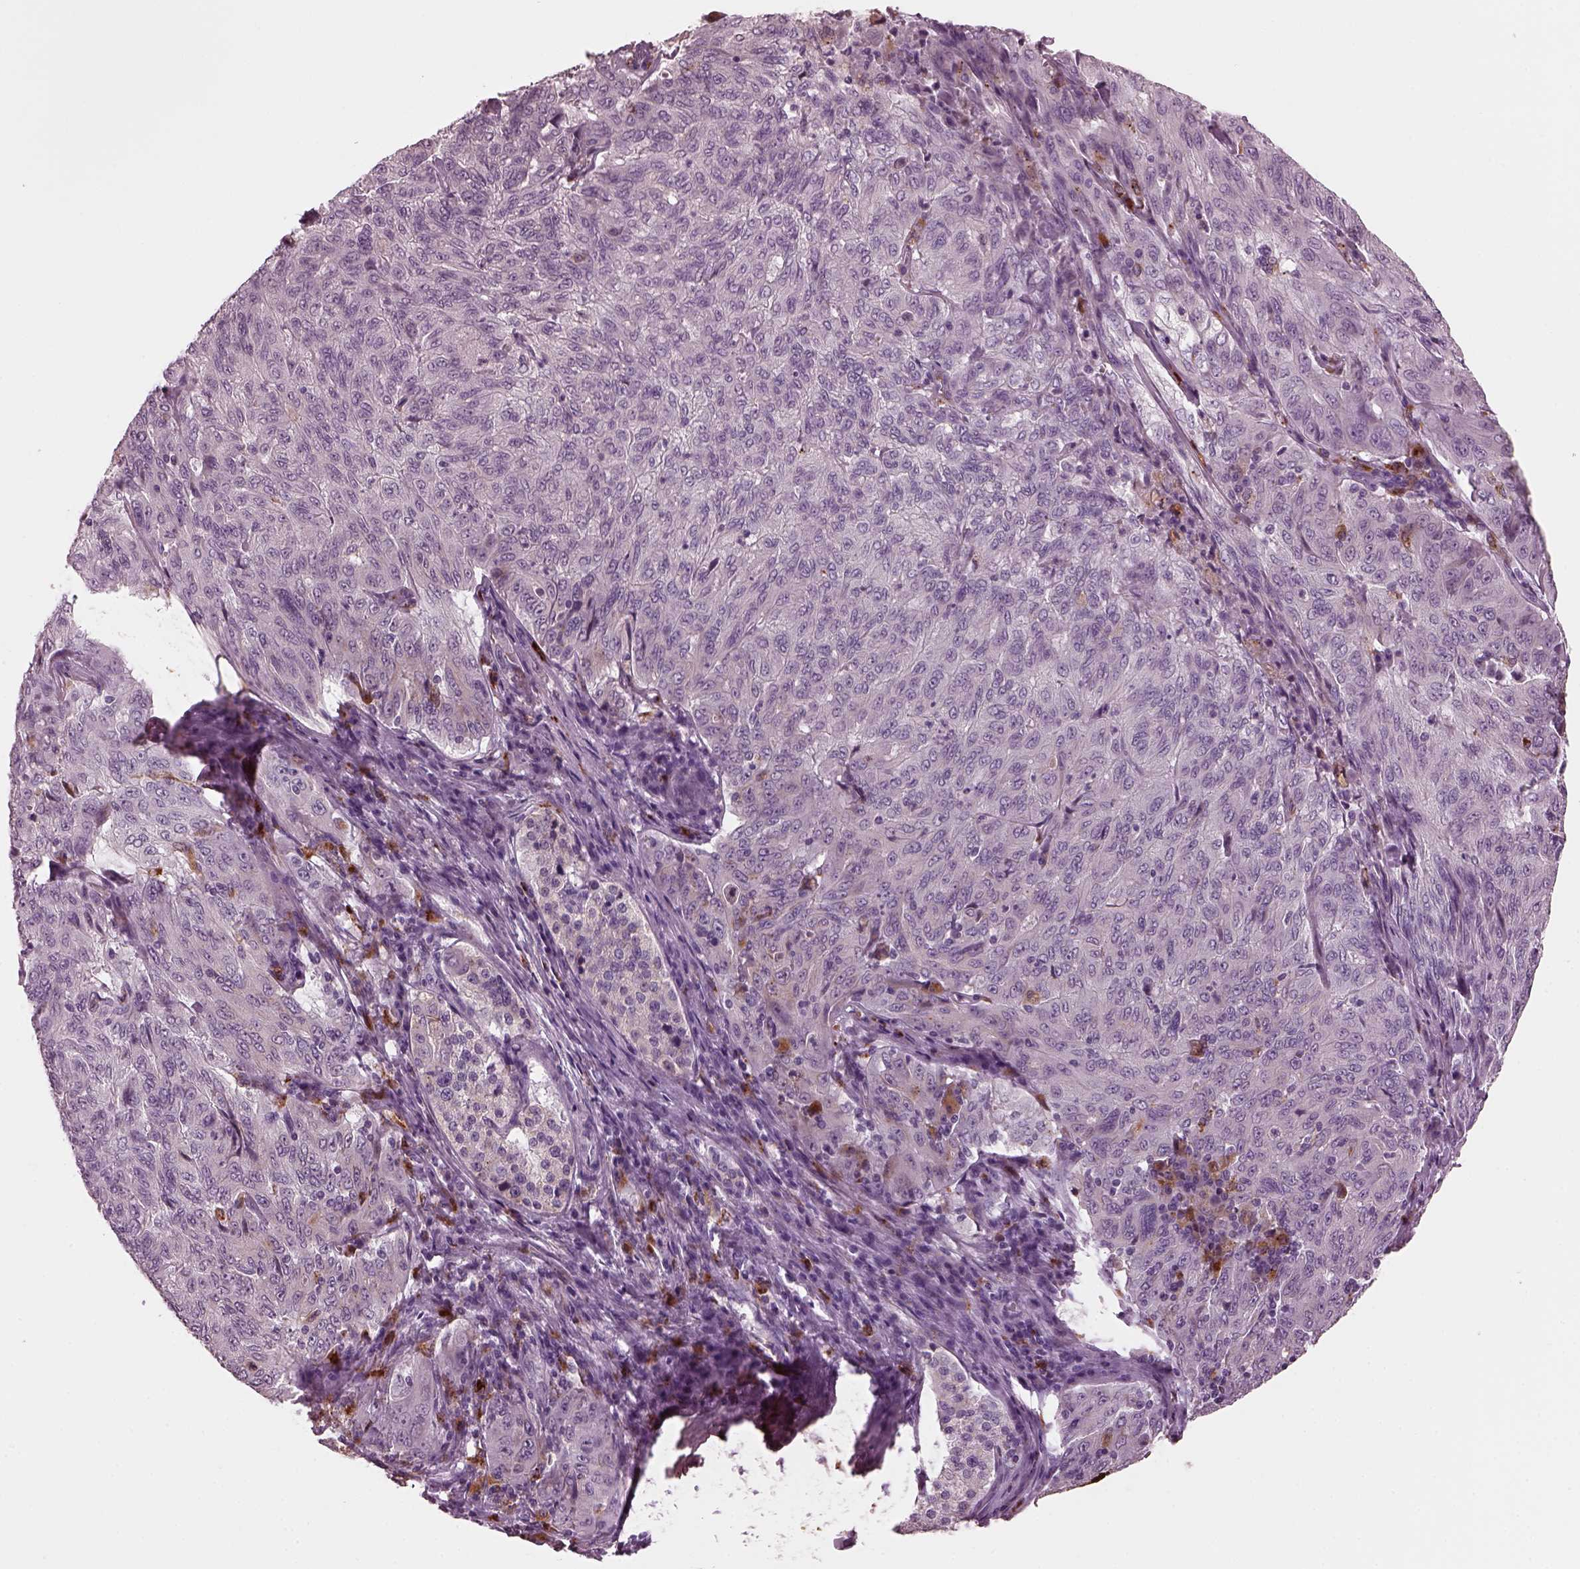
{"staining": {"intensity": "negative", "quantity": "none", "location": "none"}, "tissue": "pancreatic cancer", "cell_type": "Tumor cells", "image_type": "cancer", "snomed": [{"axis": "morphology", "description": "Adenocarcinoma, NOS"}, {"axis": "topography", "description": "Pancreas"}], "caption": "High magnification brightfield microscopy of pancreatic cancer (adenocarcinoma) stained with DAB (3,3'-diaminobenzidine) (brown) and counterstained with hematoxylin (blue): tumor cells show no significant expression. (Brightfield microscopy of DAB IHC at high magnification).", "gene": "SLAMF8", "patient": {"sex": "male", "age": 63}}